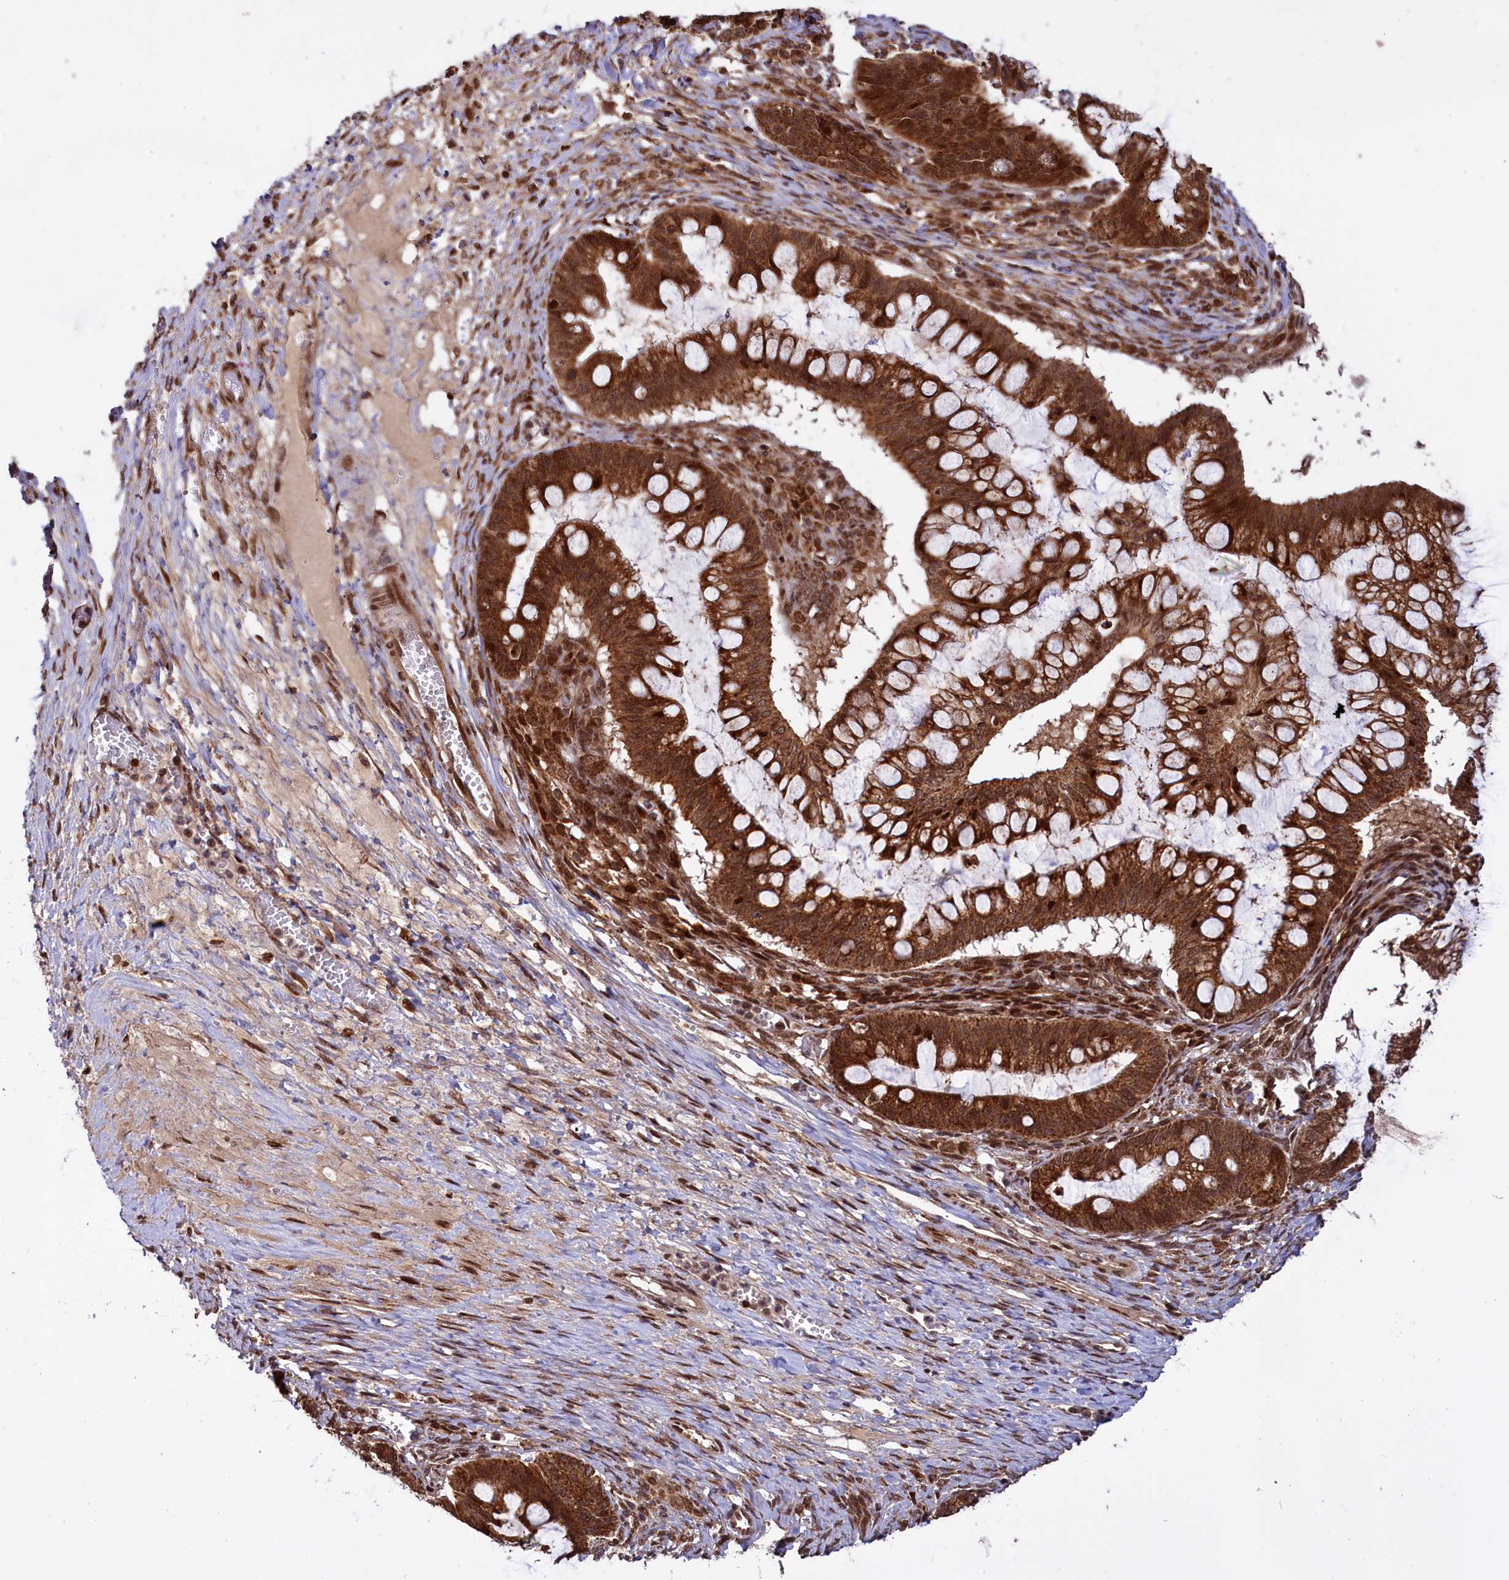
{"staining": {"intensity": "strong", "quantity": ">75%", "location": "cytoplasmic/membranous,nuclear"}, "tissue": "ovarian cancer", "cell_type": "Tumor cells", "image_type": "cancer", "snomed": [{"axis": "morphology", "description": "Cystadenocarcinoma, mucinous, NOS"}, {"axis": "topography", "description": "Ovary"}], "caption": "Immunohistochemical staining of human ovarian cancer (mucinous cystadenocarcinoma) demonstrates high levels of strong cytoplasmic/membranous and nuclear expression in approximately >75% of tumor cells.", "gene": "PHC3", "patient": {"sex": "female", "age": 73}}